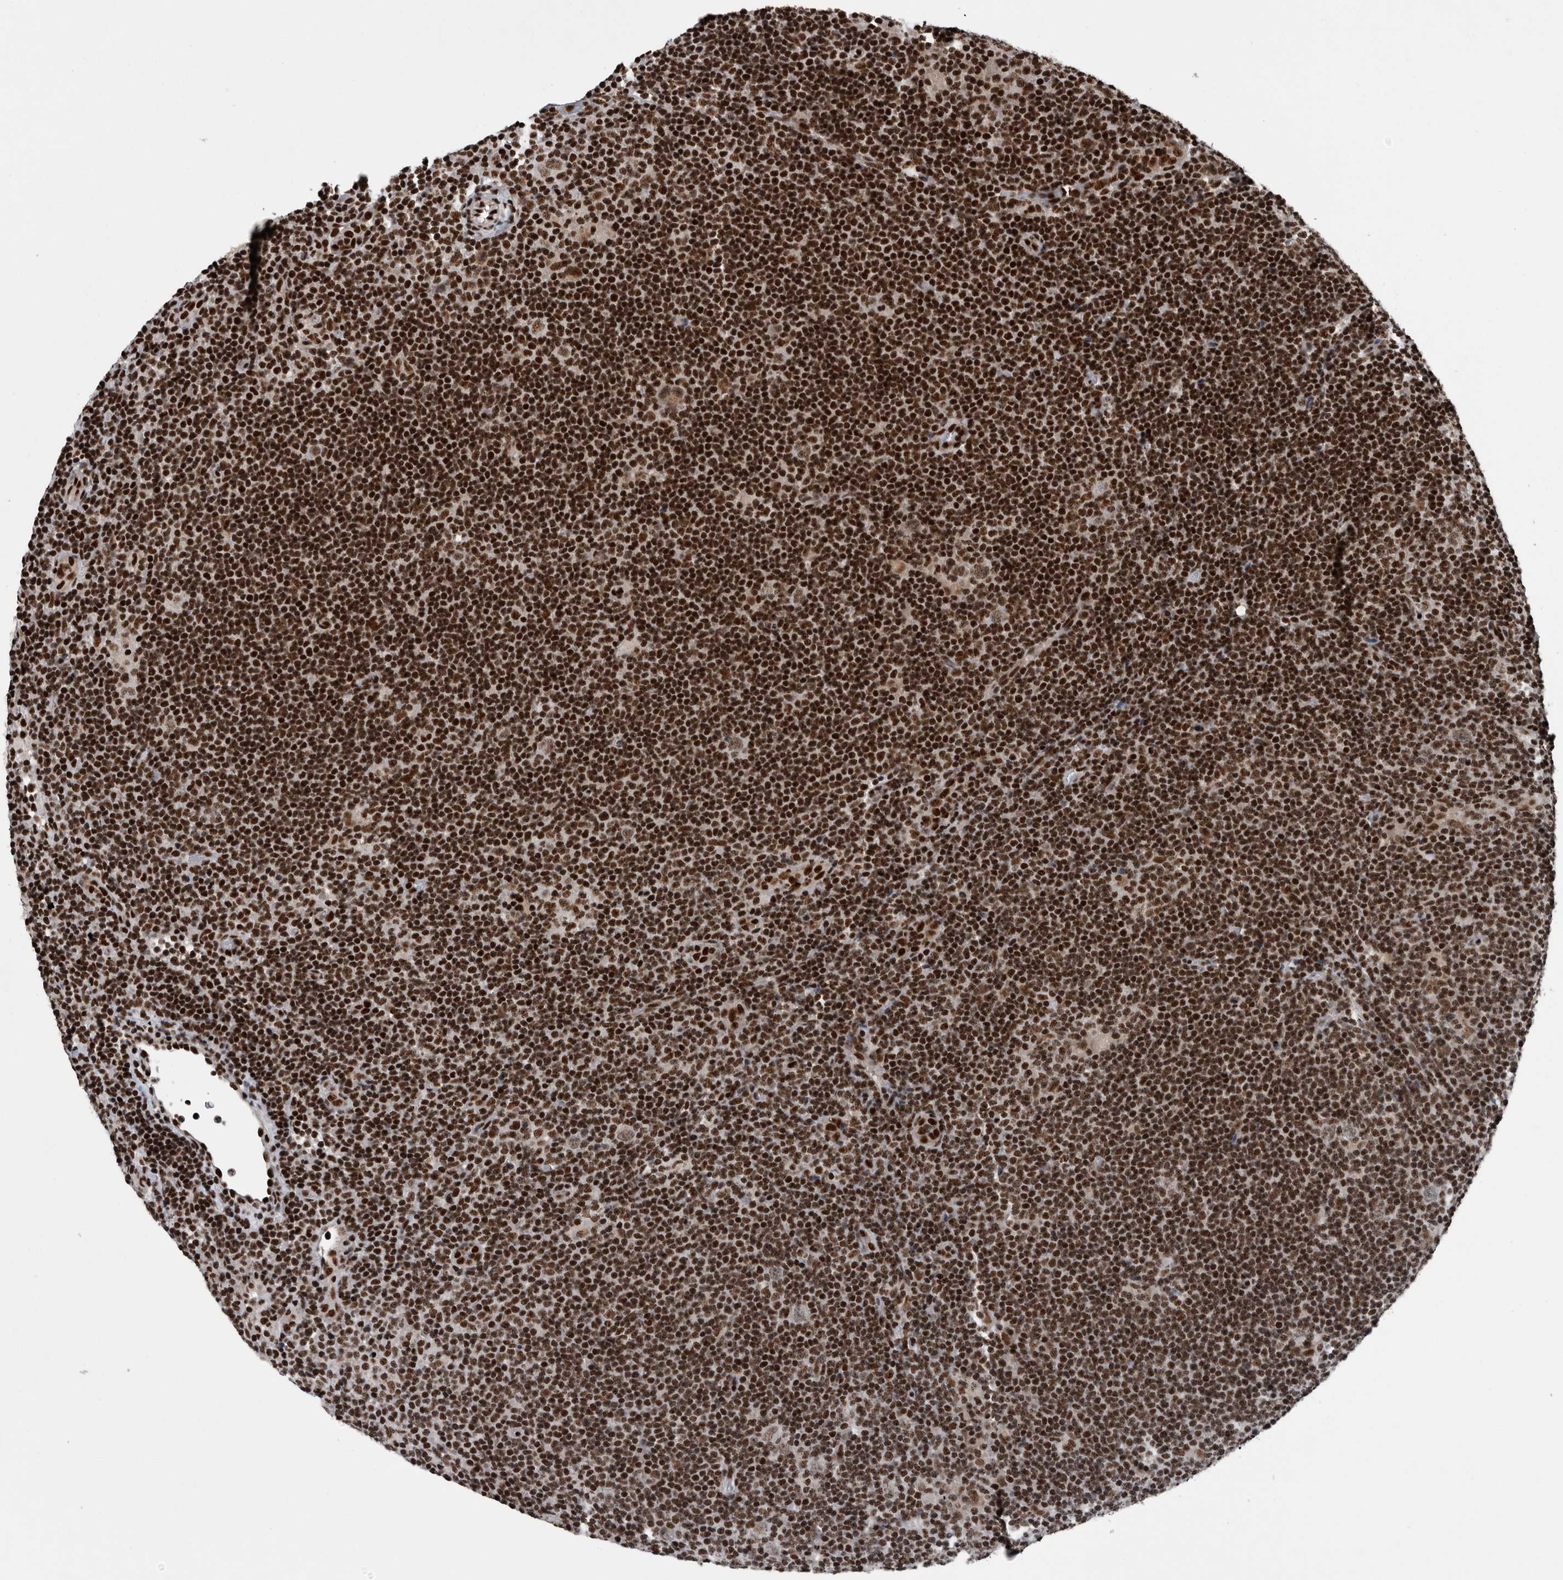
{"staining": {"intensity": "moderate", "quantity": "25%-75%", "location": "nuclear"}, "tissue": "lymphoma", "cell_type": "Tumor cells", "image_type": "cancer", "snomed": [{"axis": "morphology", "description": "Hodgkin's disease, NOS"}, {"axis": "topography", "description": "Lymph node"}], "caption": "Protein expression analysis of Hodgkin's disease displays moderate nuclear staining in about 25%-75% of tumor cells.", "gene": "SENP7", "patient": {"sex": "female", "age": 57}}